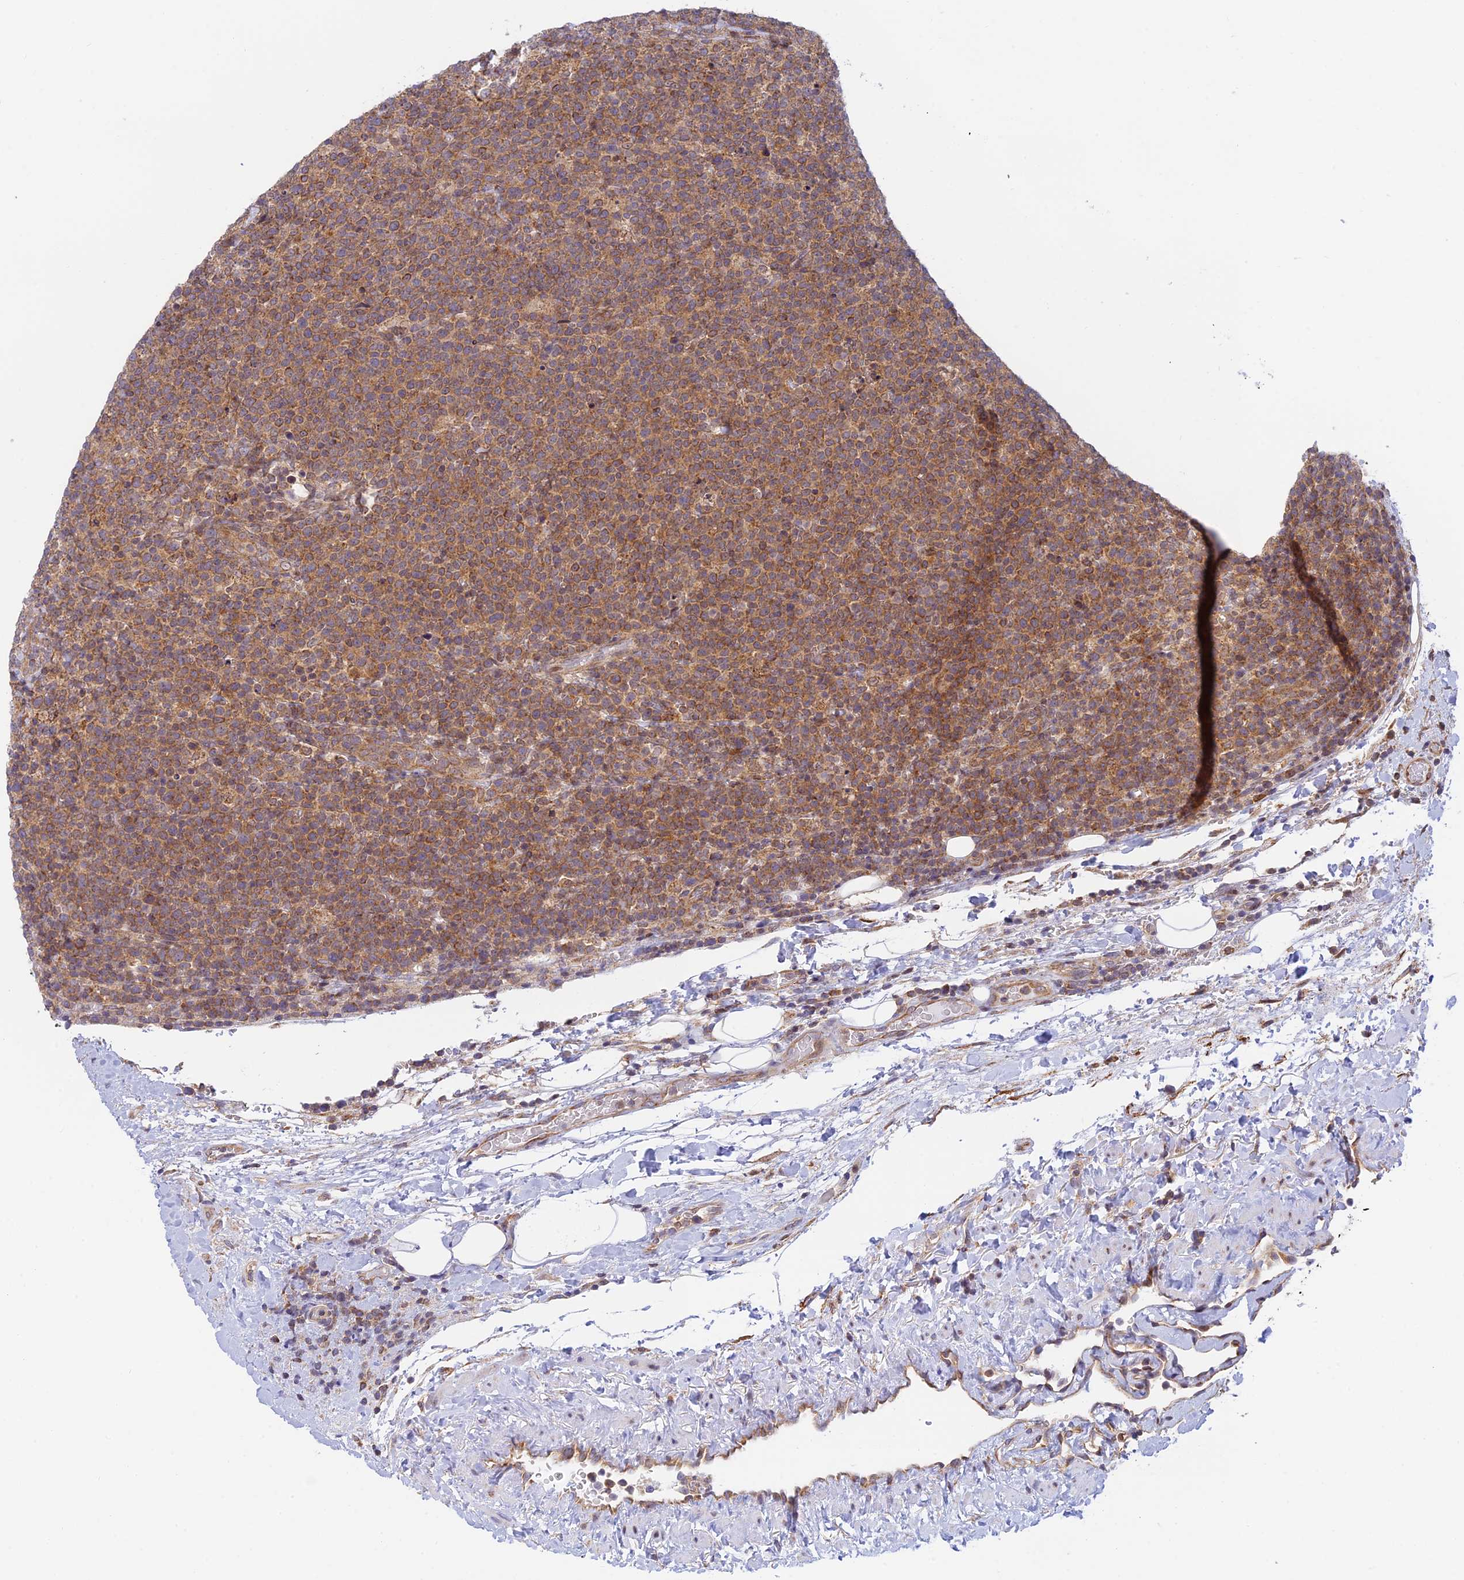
{"staining": {"intensity": "moderate", "quantity": ">75%", "location": "cytoplasmic/membranous"}, "tissue": "lymphoma", "cell_type": "Tumor cells", "image_type": "cancer", "snomed": [{"axis": "morphology", "description": "Malignant lymphoma, non-Hodgkin's type, High grade"}, {"axis": "topography", "description": "Lymph node"}], "caption": "Moderate cytoplasmic/membranous protein positivity is present in about >75% of tumor cells in lymphoma. (DAB (3,3'-diaminobenzidine) IHC with brightfield microscopy, high magnification).", "gene": "HOOK2", "patient": {"sex": "male", "age": 61}}